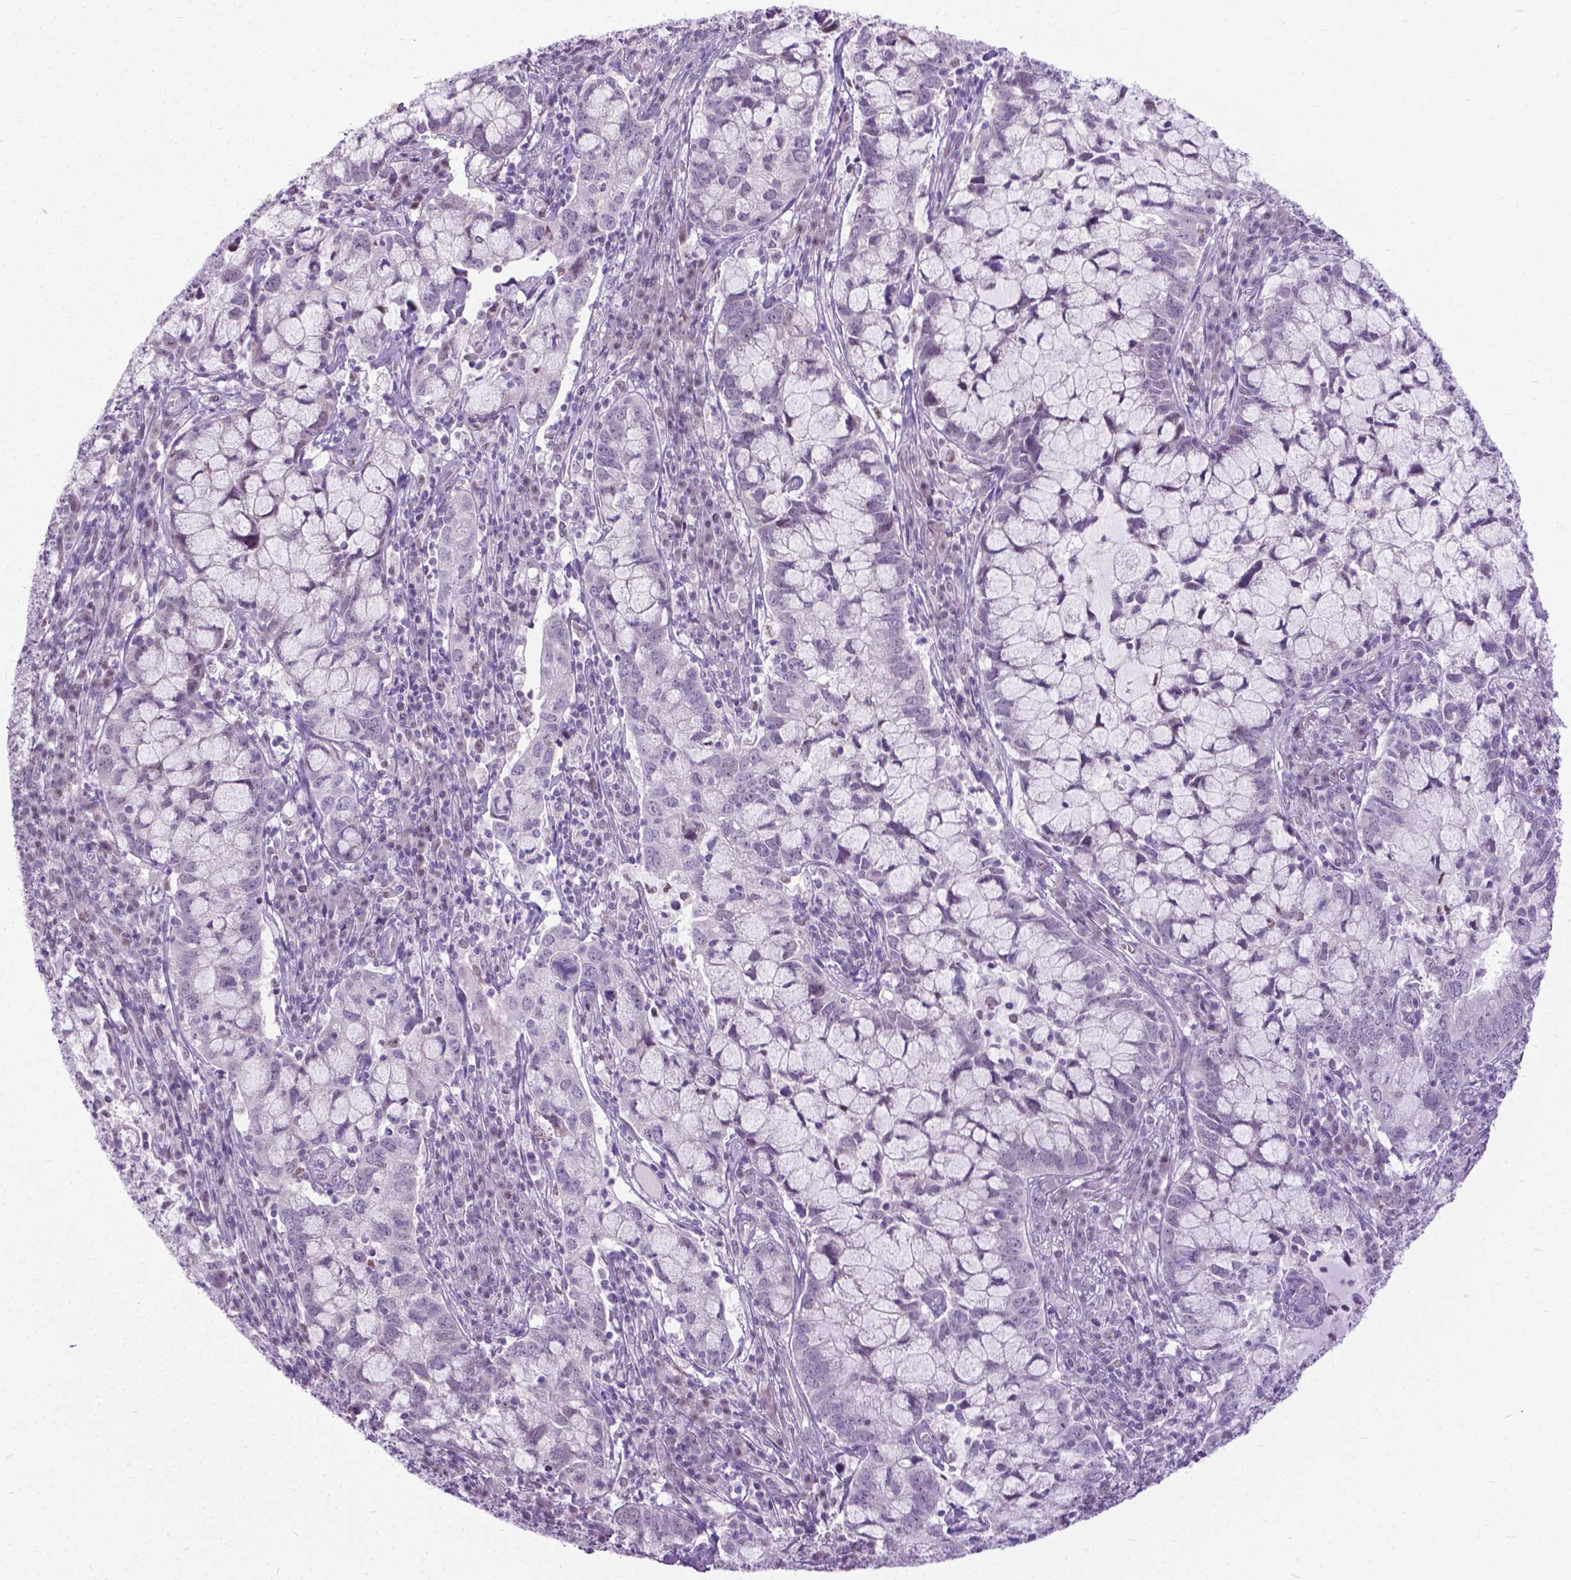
{"staining": {"intensity": "negative", "quantity": "none", "location": "none"}, "tissue": "cervical cancer", "cell_type": "Tumor cells", "image_type": "cancer", "snomed": [{"axis": "morphology", "description": "Adenocarcinoma, NOS"}, {"axis": "topography", "description": "Cervix"}], "caption": "A histopathology image of human adenocarcinoma (cervical) is negative for staining in tumor cells.", "gene": "APCDD1L", "patient": {"sex": "female", "age": 40}}